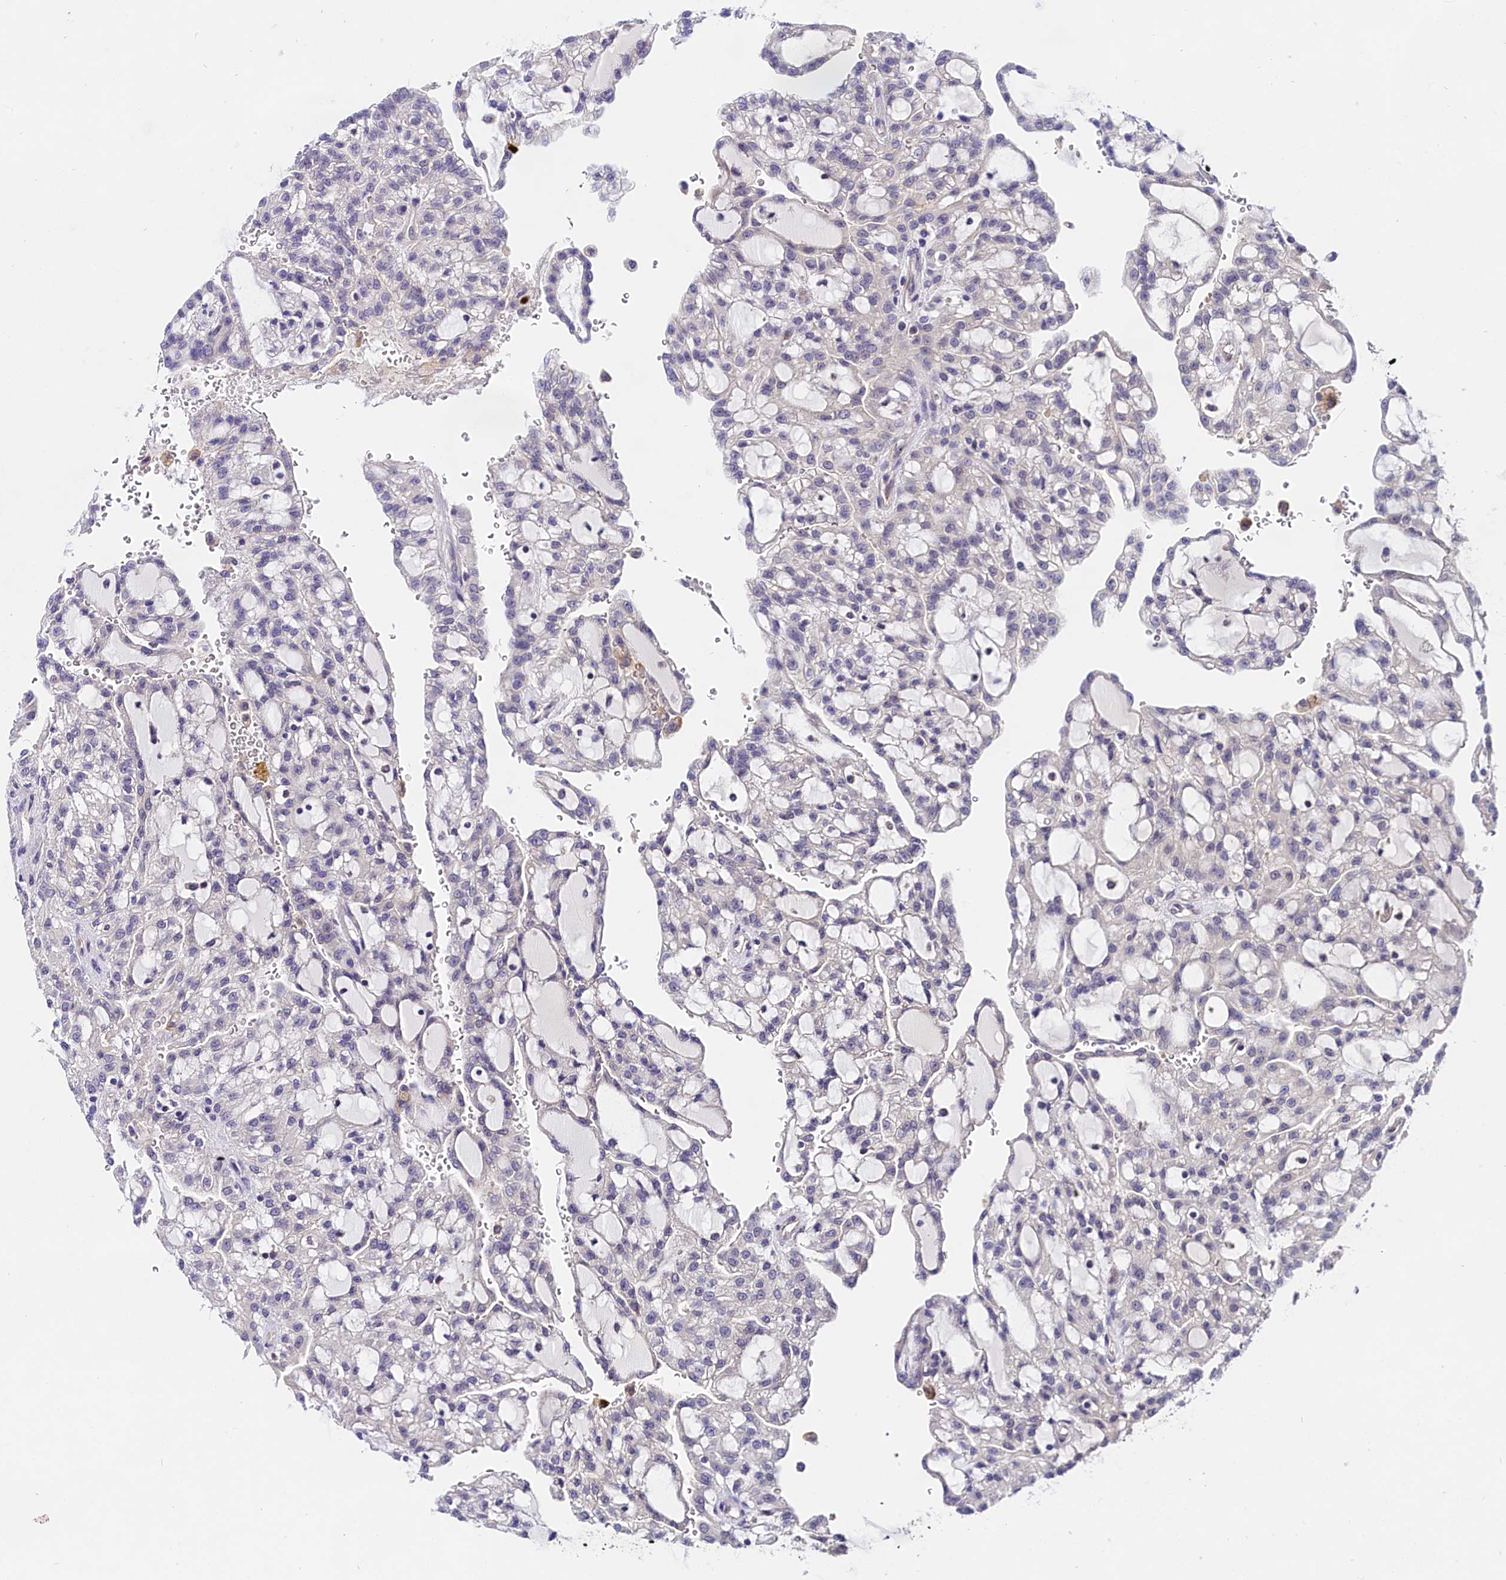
{"staining": {"intensity": "negative", "quantity": "none", "location": "none"}, "tissue": "renal cancer", "cell_type": "Tumor cells", "image_type": "cancer", "snomed": [{"axis": "morphology", "description": "Adenocarcinoma, NOS"}, {"axis": "topography", "description": "Kidney"}], "caption": "Human renal cancer stained for a protein using IHC reveals no expression in tumor cells.", "gene": "OAS3", "patient": {"sex": "male", "age": 63}}